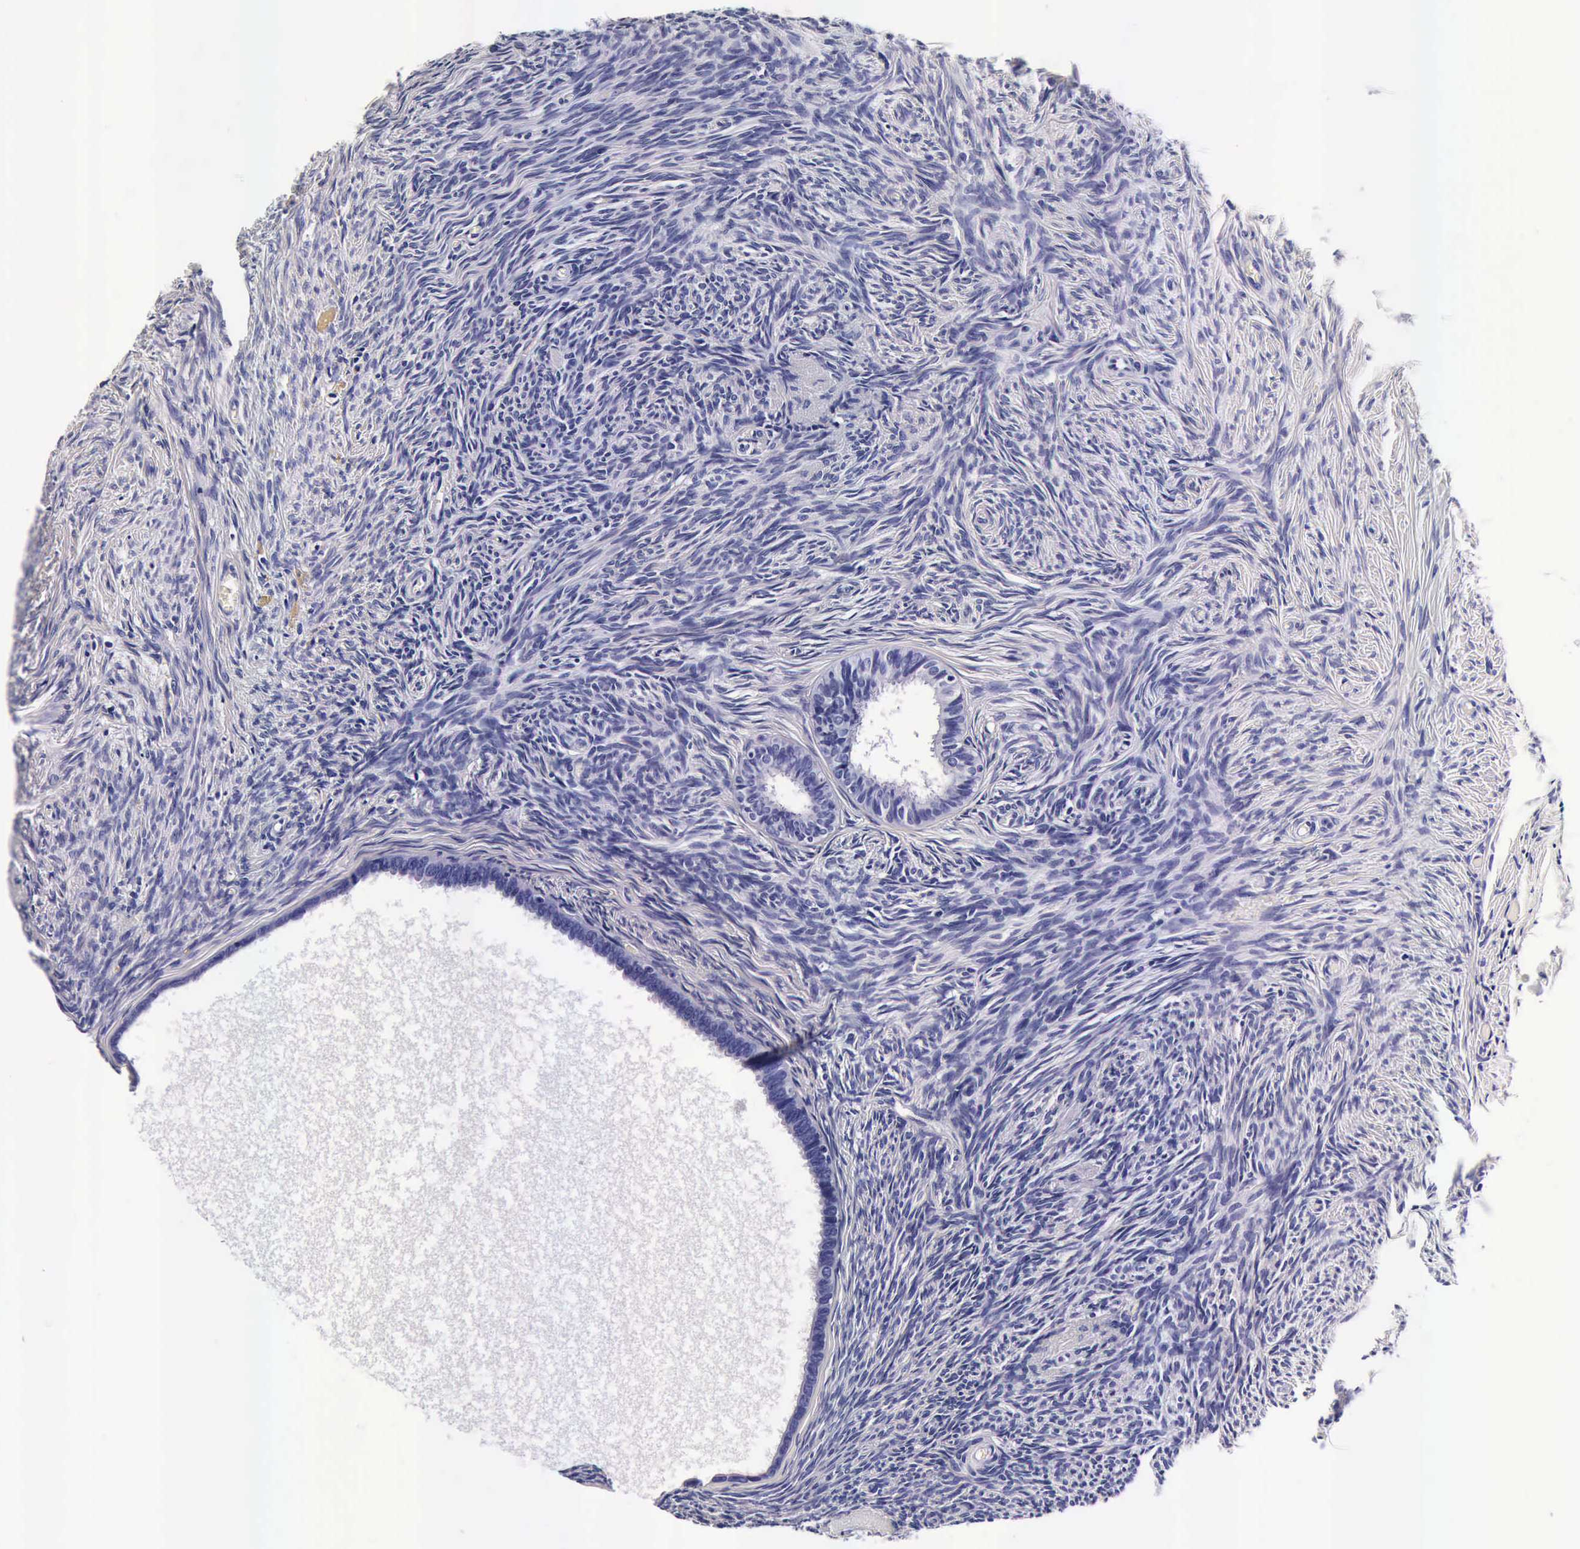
{"staining": {"intensity": "negative", "quantity": "none", "location": "none"}, "tissue": "ovary", "cell_type": "Follicle cells", "image_type": "normal", "snomed": [{"axis": "morphology", "description": "Normal tissue, NOS"}, {"axis": "topography", "description": "Ovary"}], "caption": "This is a image of IHC staining of benign ovary, which shows no expression in follicle cells.", "gene": "IAPP", "patient": {"sex": "female", "age": 54}}